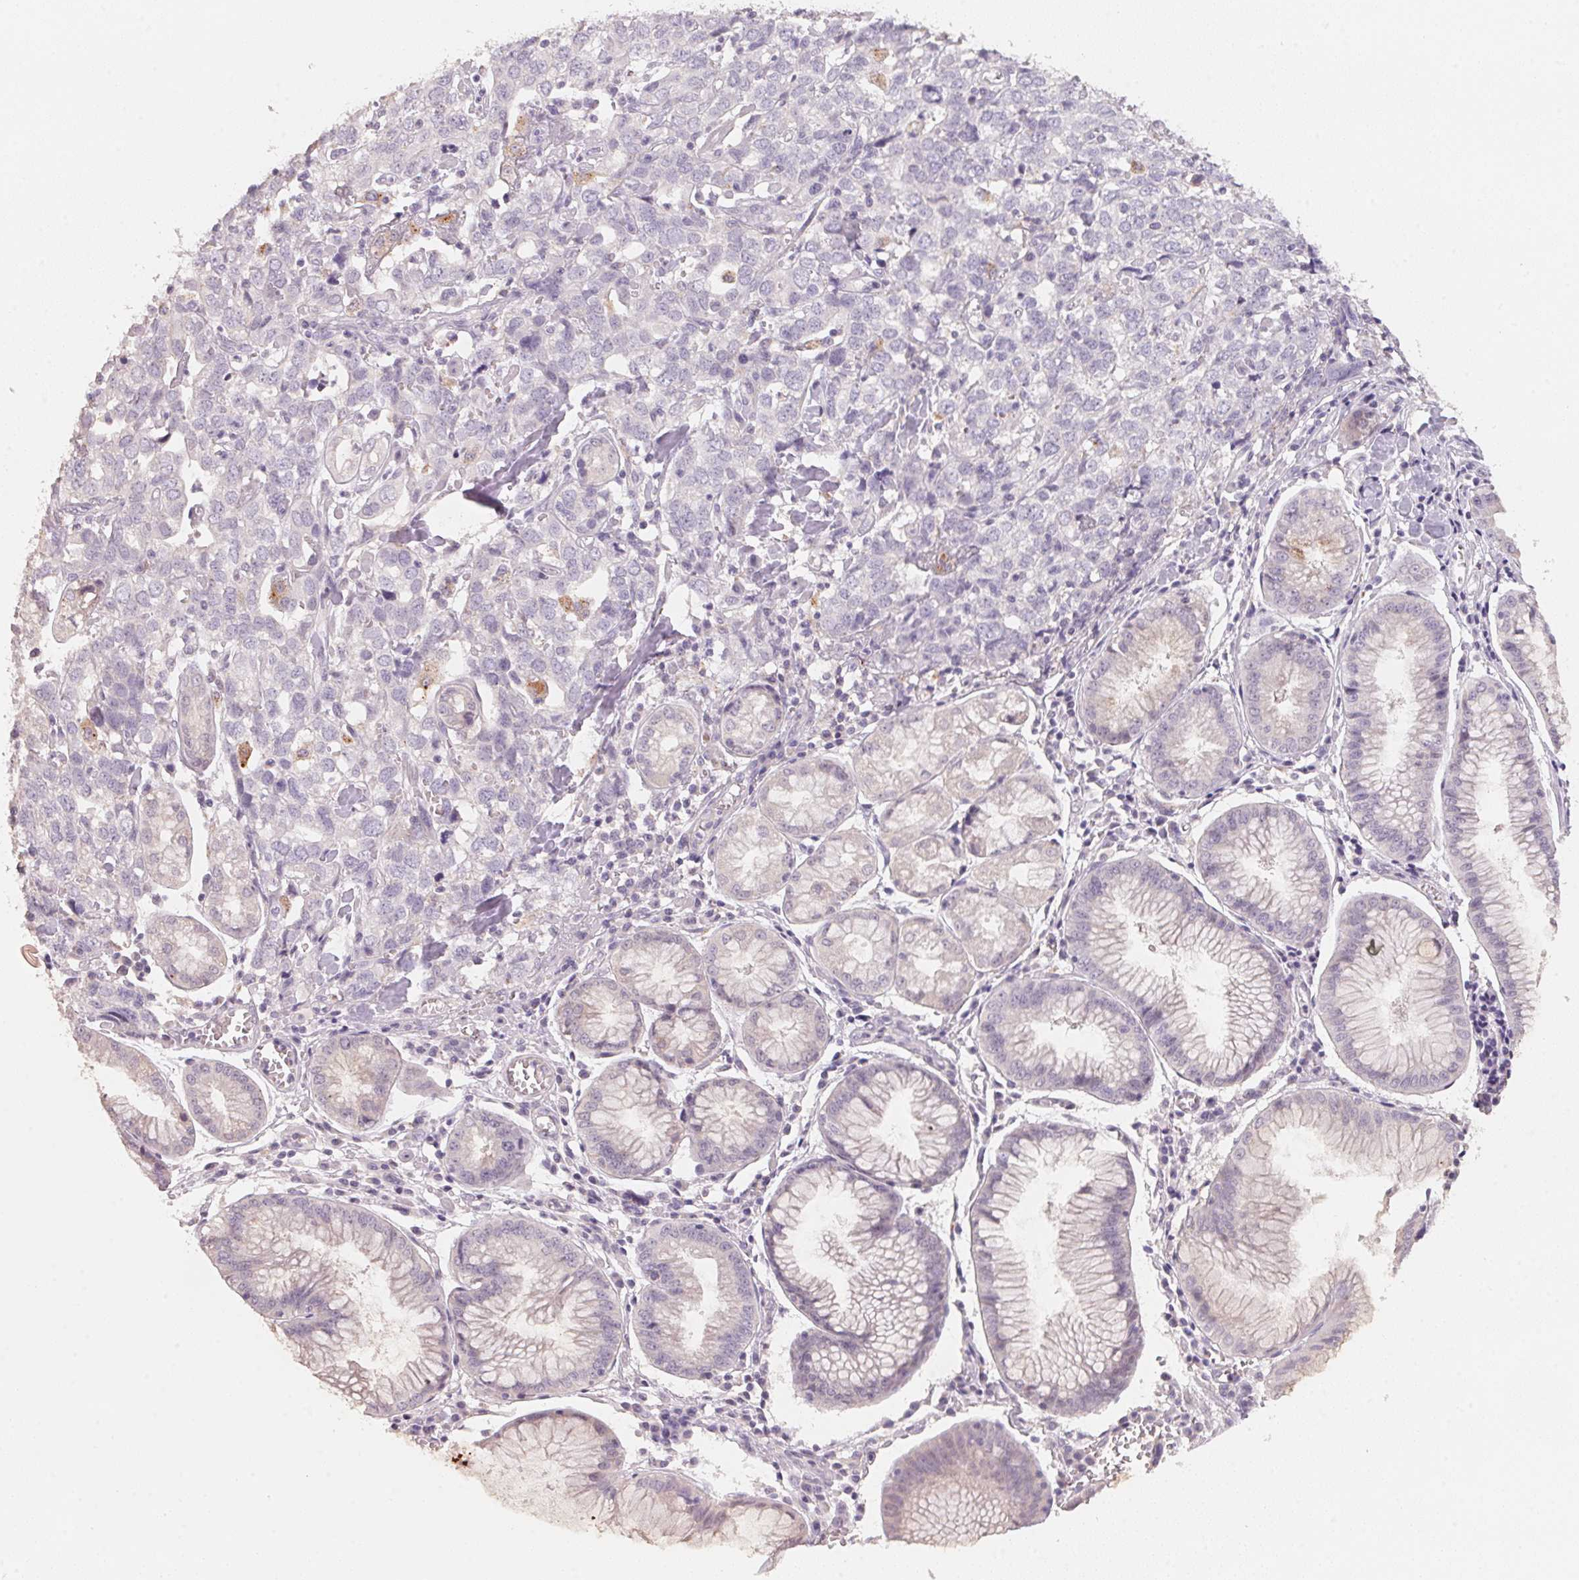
{"staining": {"intensity": "negative", "quantity": "none", "location": "none"}, "tissue": "stomach cancer", "cell_type": "Tumor cells", "image_type": "cancer", "snomed": [{"axis": "morphology", "description": "Adenocarcinoma, NOS"}, {"axis": "topography", "description": "Stomach, upper"}], "caption": "Stomach adenocarcinoma was stained to show a protein in brown. There is no significant staining in tumor cells. Nuclei are stained in blue.", "gene": "TREH", "patient": {"sex": "male", "age": 81}}